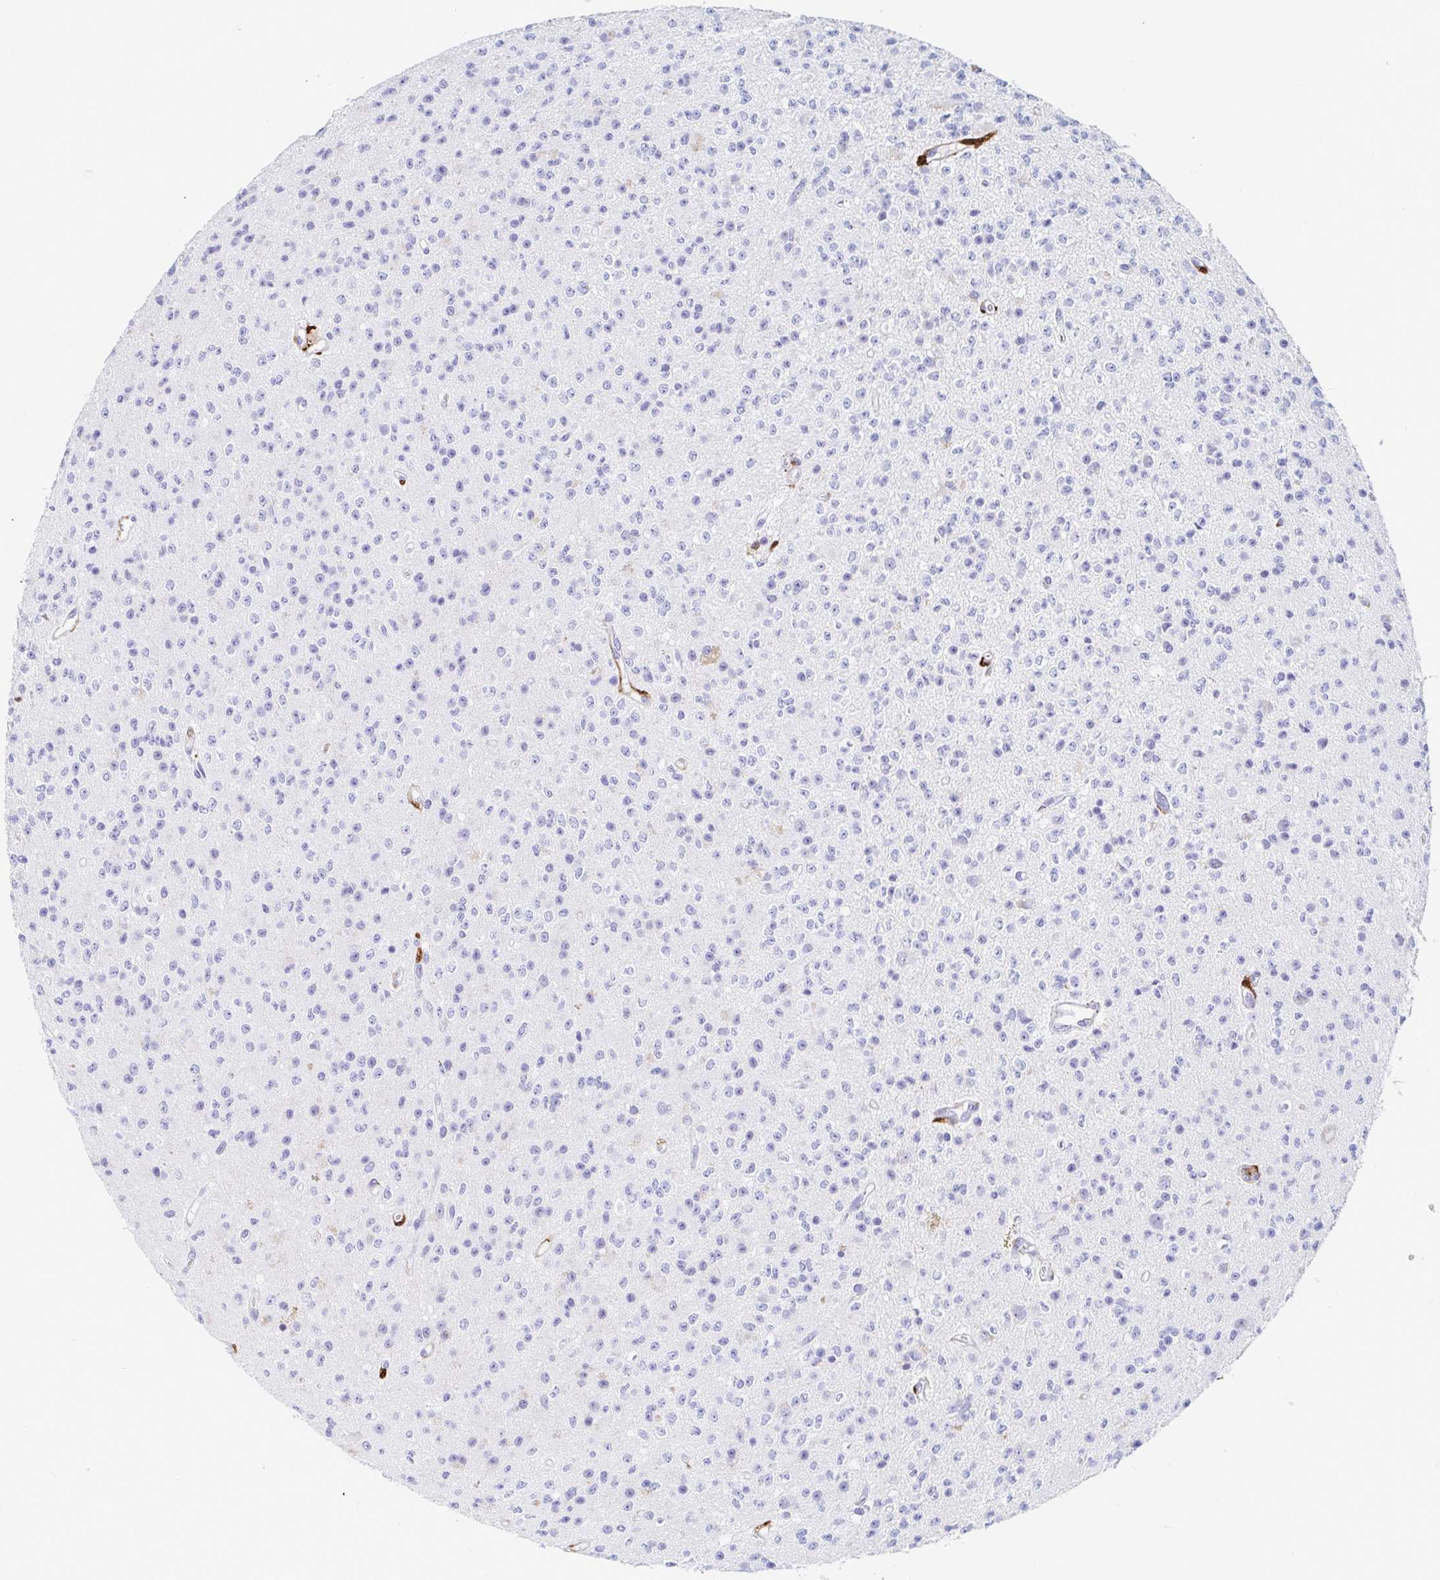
{"staining": {"intensity": "negative", "quantity": "none", "location": "none"}, "tissue": "glioma", "cell_type": "Tumor cells", "image_type": "cancer", "snomed": [{"axis": "morphology", "description": "Glioma, malignant, High grade"}, {"axis": "topography", "description": "Brain"}], "caption": "The IHC image has no significant staining in tumor cells of malignant glioma (high-grade) tissue.", "gene": "OR2A4", "patient": {"sex": "male", "age": 36}}